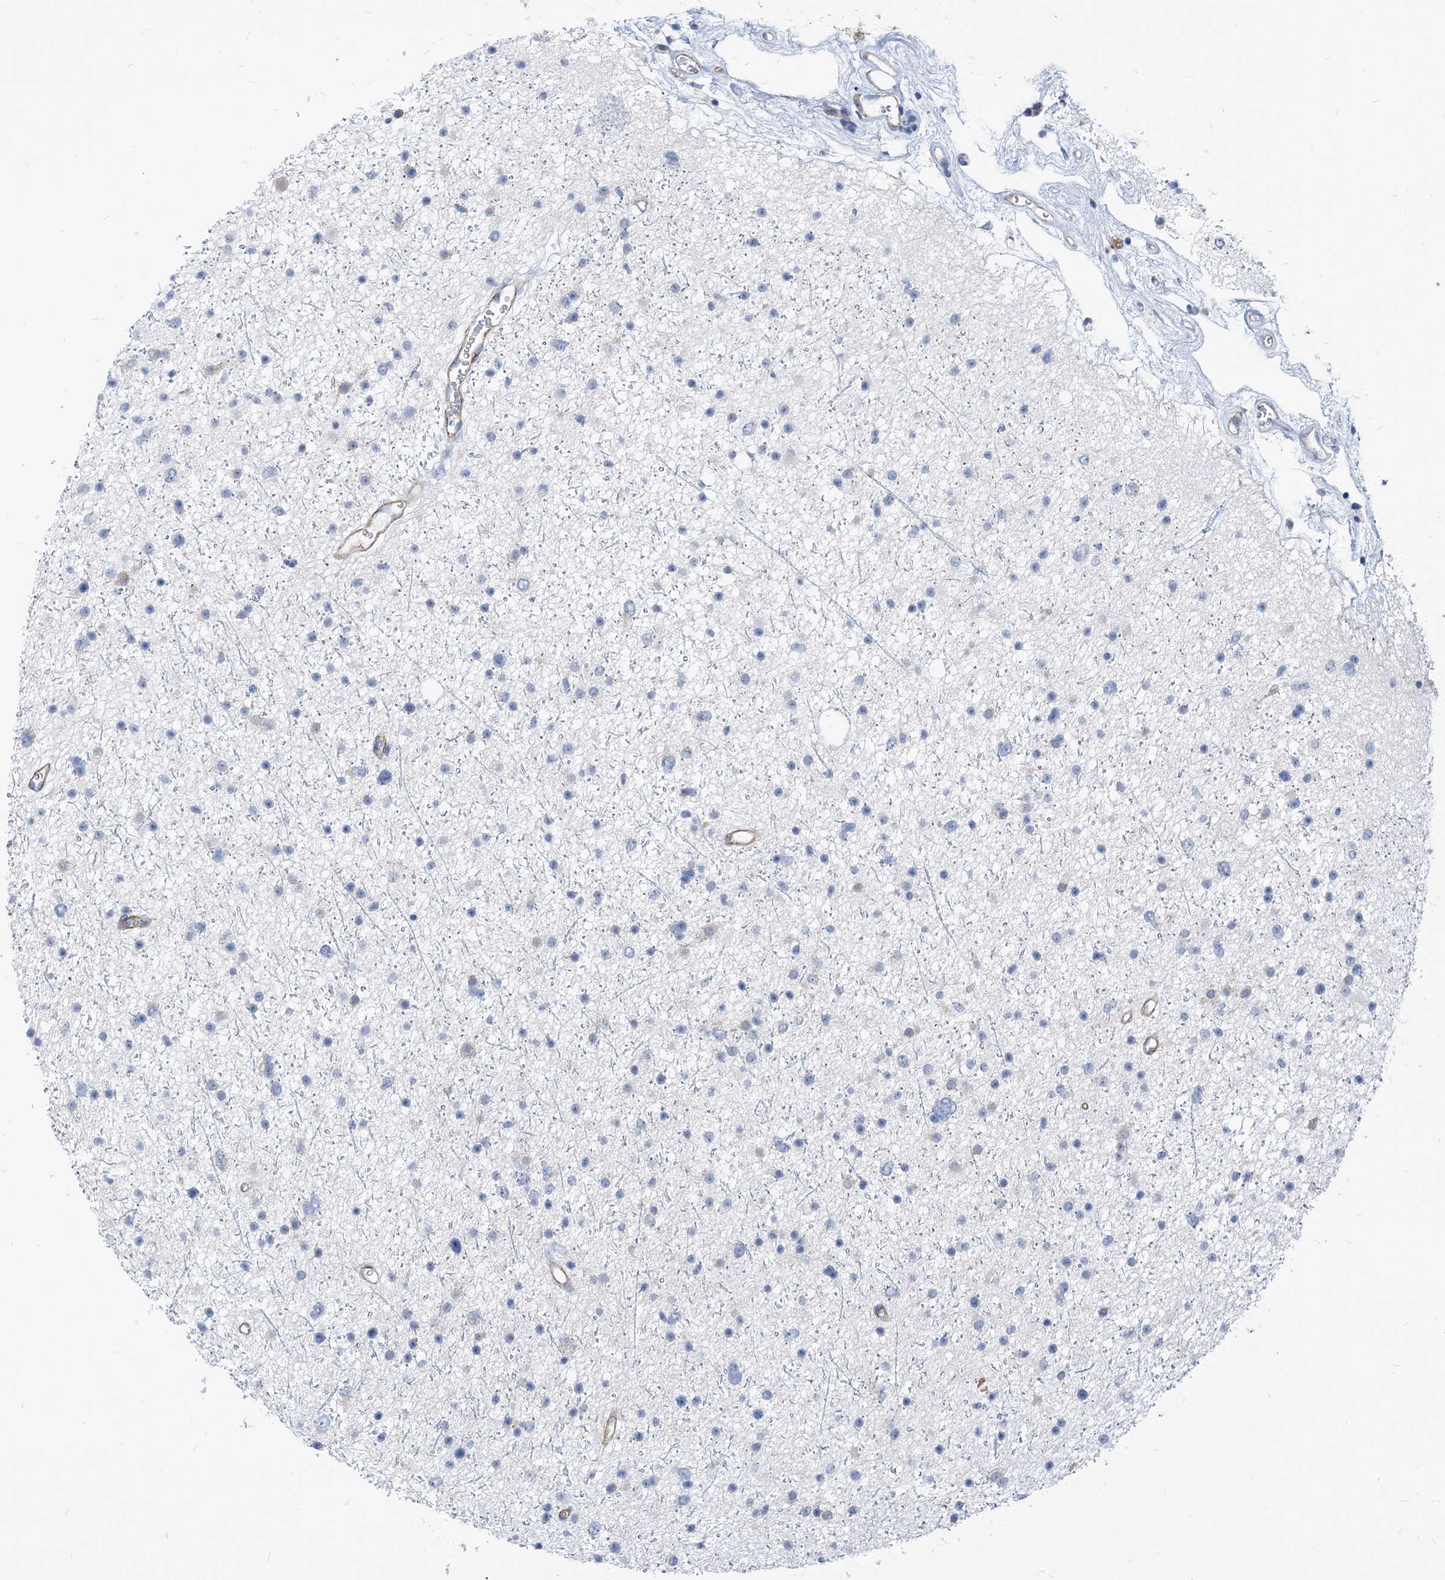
{"staining": {"intensity": "negative", "quantity": "none", "location": "none"}, "tissue": "glioma", "cell_type": "Tumor cells", "image_type": "cancer", "snomed": [{"axis": "morphology", "description": "Glioma, malignant, Low grade"}, {"axis": "topography", "description": "Cerebral cortex"}], "caption": "Tumor cells show no significant protein staining in glioma.", "gene": "PLEKHA3", "patient": {"sex": "female", "age": 39}}